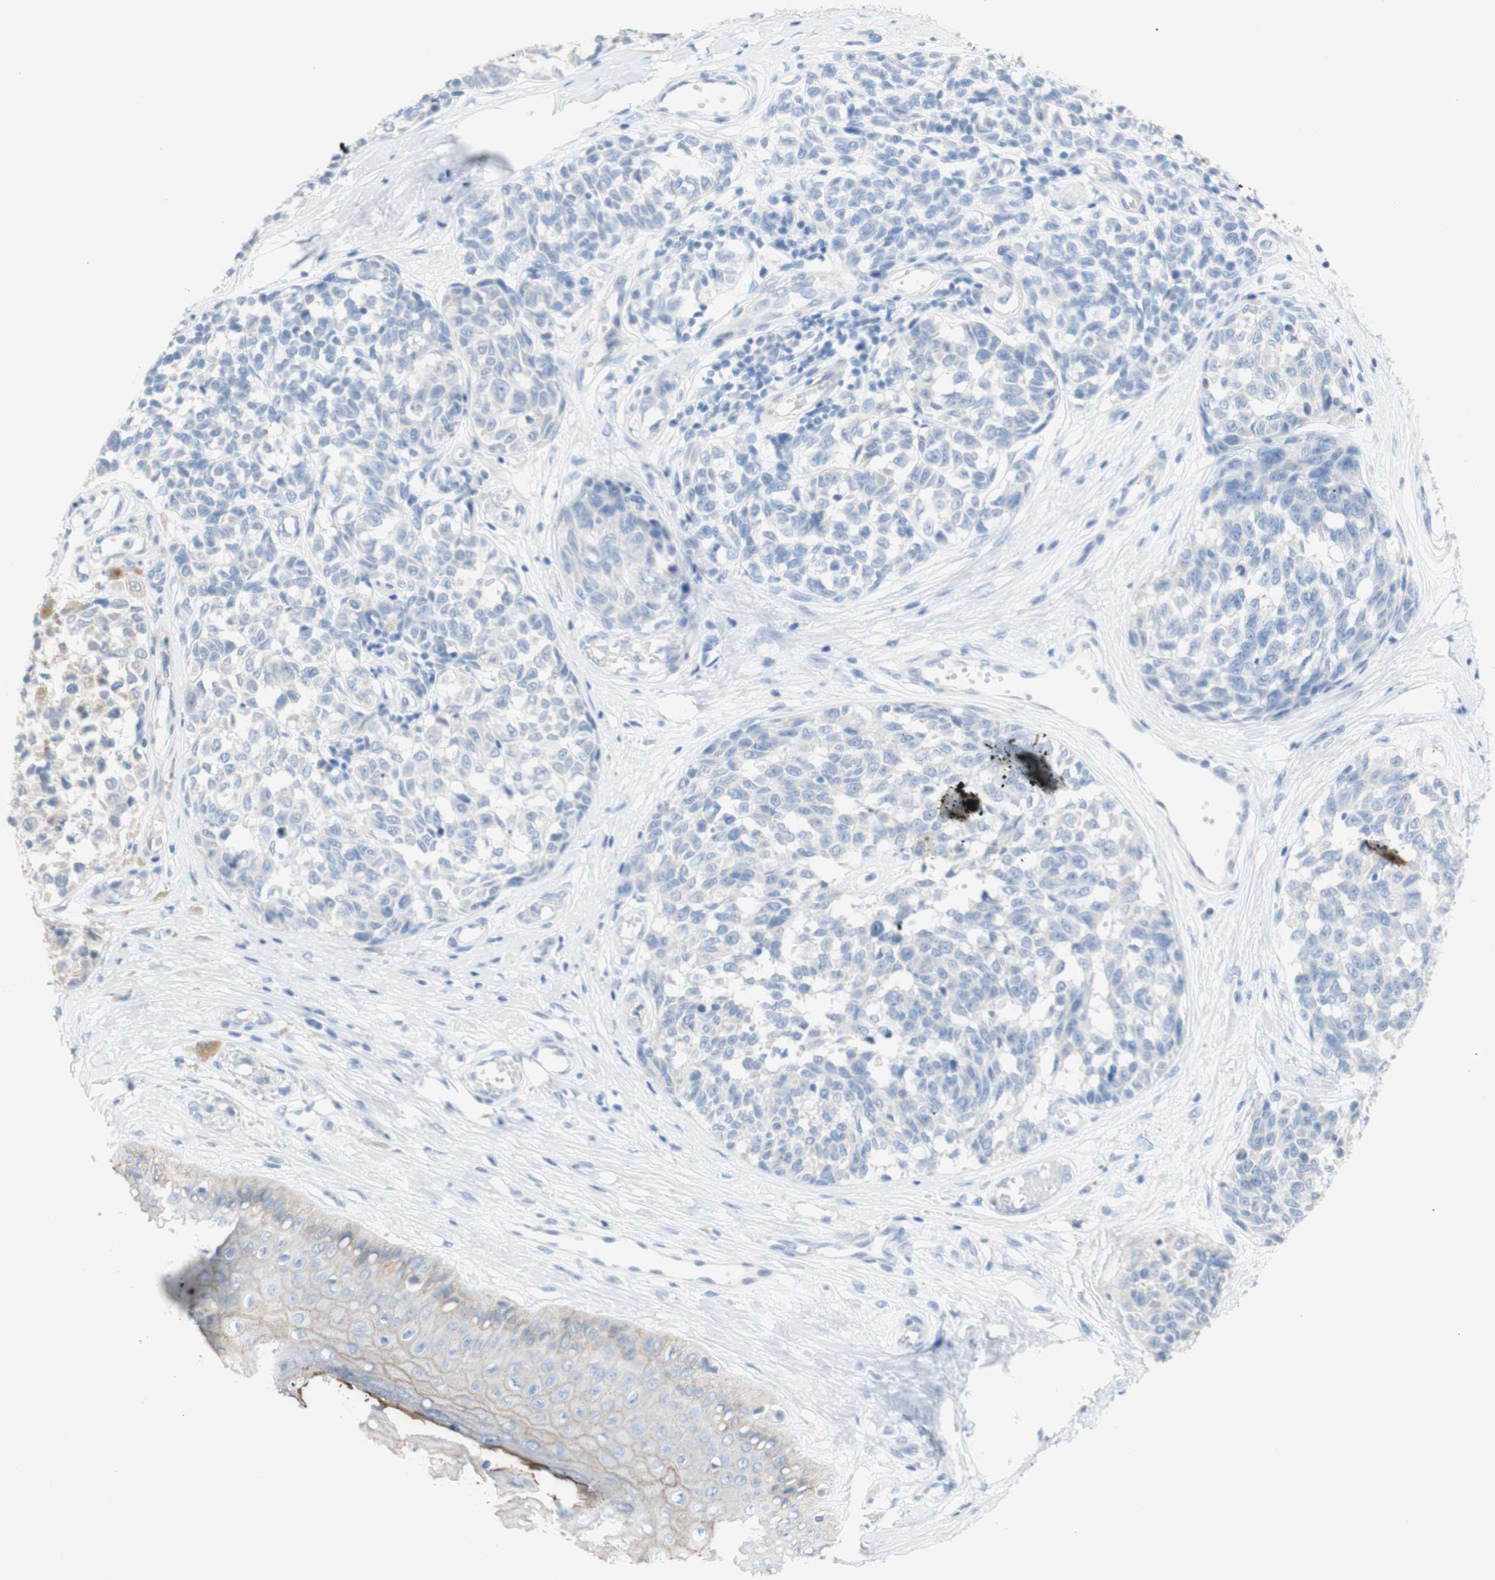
{"staining": {"intensity": "negative", "quantity": "none", "location": "none"}, "tissue": "melanoma", "cell_type": "Tumor cells", "image_type": "cancer", "snomed": [{"axis": "morphology", "description": "Malignant melanoma, NOS"}, {"axis": "topography", "description": "Skin"}], "caption": "The IHC micrograph has no significant expression in tumor cells of melanoma tissue. (DAB immunohistochemistry, high magnification).", "gene": "DSC2", "patient": {"sex": "female", "age": 64}}